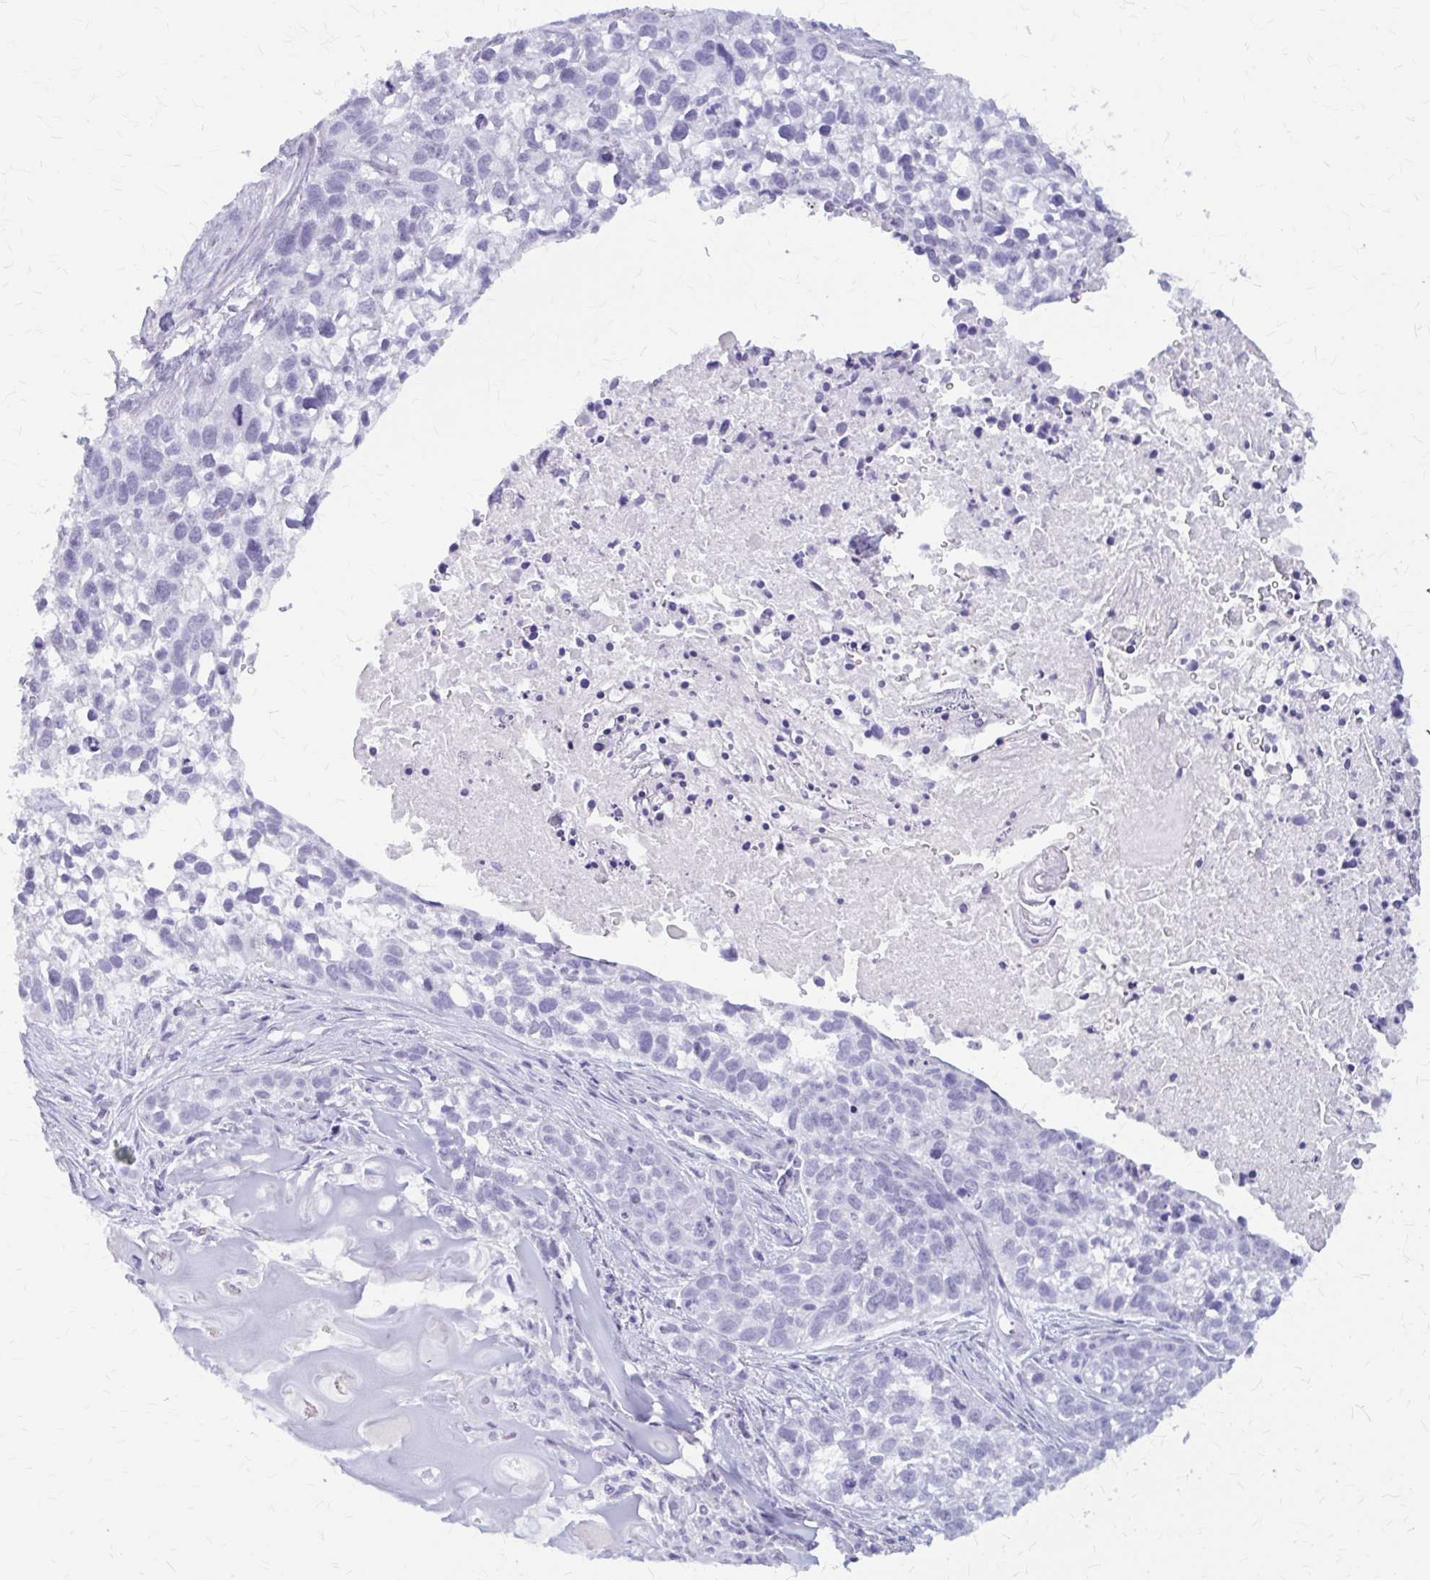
{"staining": {"intensity": "negative", "quantity": "none", "location": "none"}, "tissue": "lung cancer", "cell_type": "Tumor cells", "image_type": "cancer", "snomed": [{"axis": "morphology", "description": "Squamous cell carcinoma, NOS"}, {"axis": "topography", "description": "Lung"}], "caption": "IHC of human lung squamous cell carcinoma displays no expression in tumor cells.", "gene": "KLHDC7A", "patient": {"sex": "male", "age": 74}}